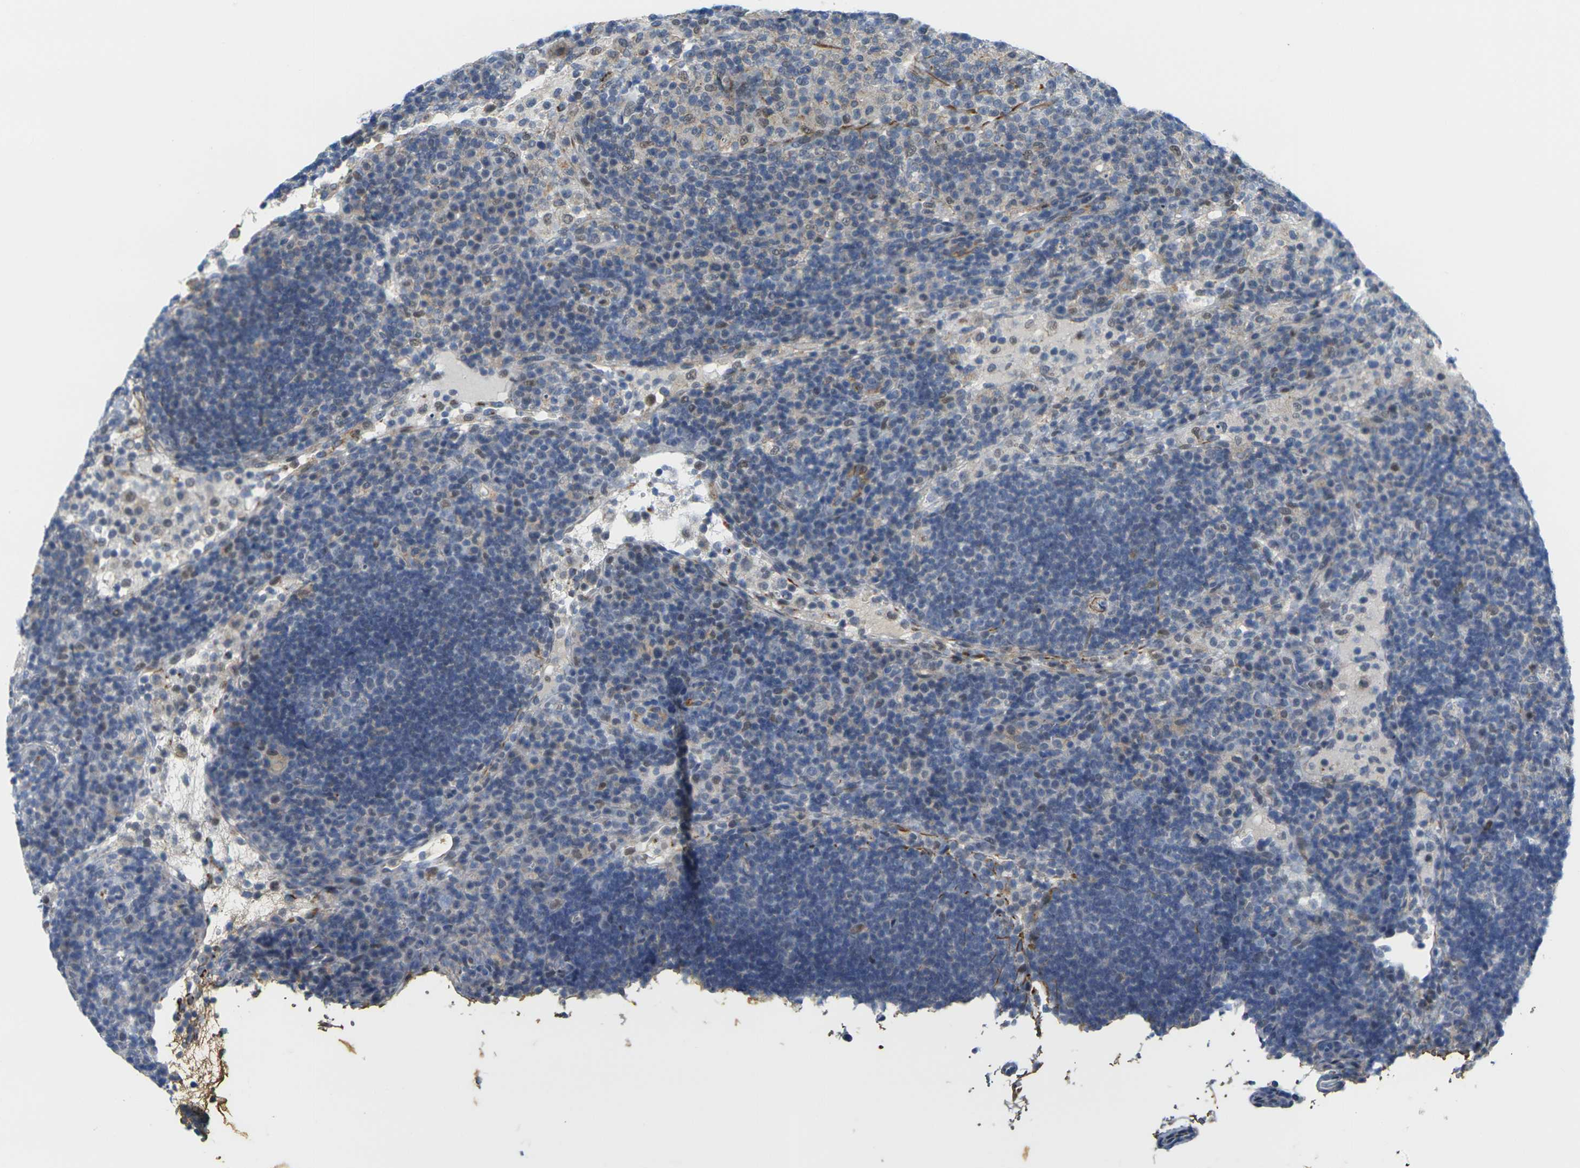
{"staining": {"intensity": "weak", "quantity": "<25%", "location": "cytoplasmic/membranous"}, "tissue": "lymph node", "cell_type": "Germinal center cells", "image_type": "normal", "snomed": [{"axis": "morphology", "description": "Normal tissue, NOS"}, {"axis": "topography", "description": "Lymph node"}], "caption": "Germinal center cells show no significant positivity in normal lymph node. Brightfield microscopy of immunohistochemistry stained with DAB (3,3'-diaminobenzidine) (brown) and hematoxylin (blue), captured at high magnification.", "gene": "OTOF", "patient": {"sex": "female", "age": 53}}